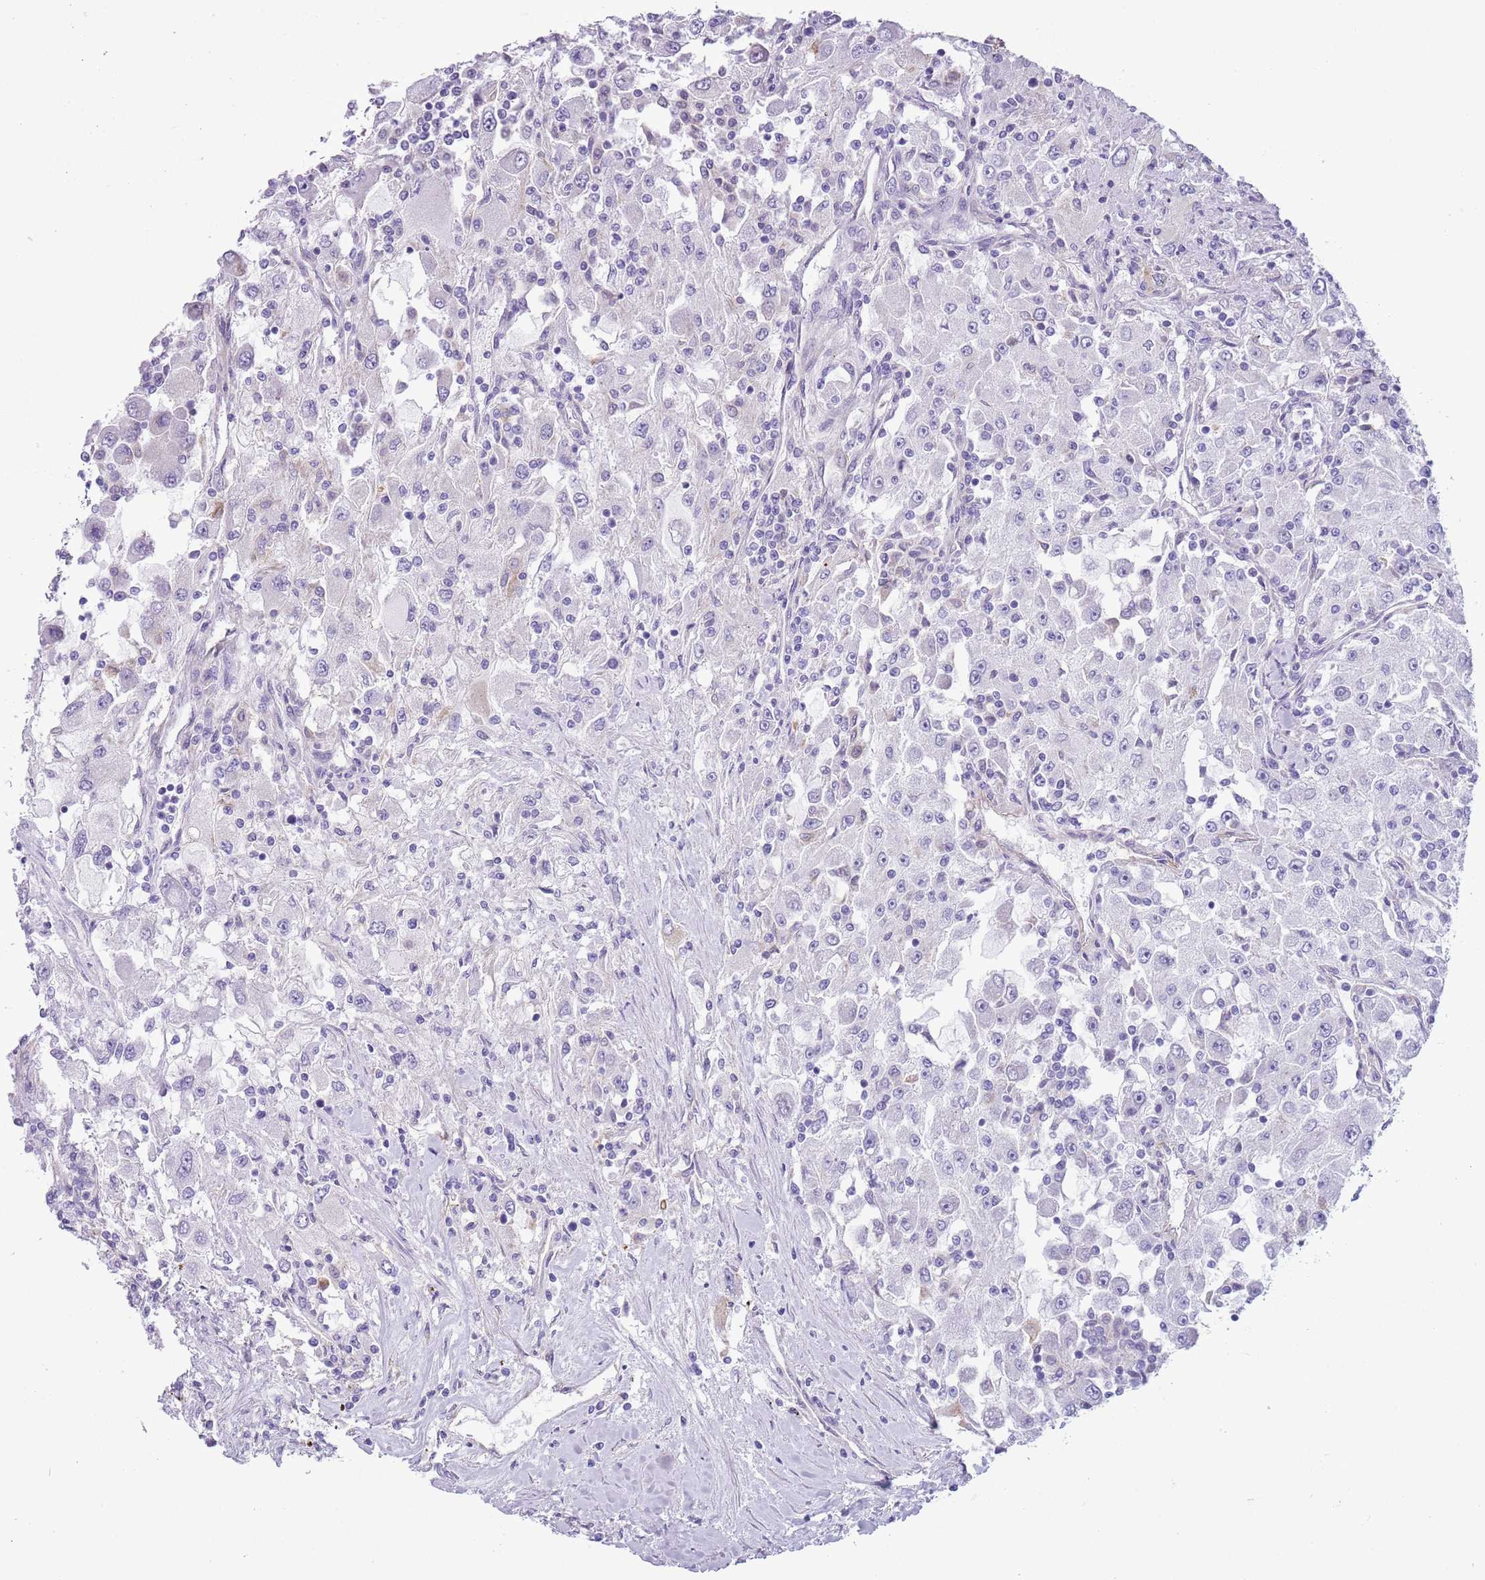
{"staining": {"intensity": "negative", "quantity": "none", "location": "none"}, "tissue": "renal cancer", "cell_type": "Tumor cells", "image_type": "cancer", "snomed": [{"axis": "morphology", "description": "Adenocarcinoma, NOS"}, {"axis": "topography", "description": "Kidney"}], "caption": "Image shows no significant protein staining in tumor cells of adenocarcinoma (renal).", "gene": "RBP3", "patient": {"sex": "female", "age": 67}}